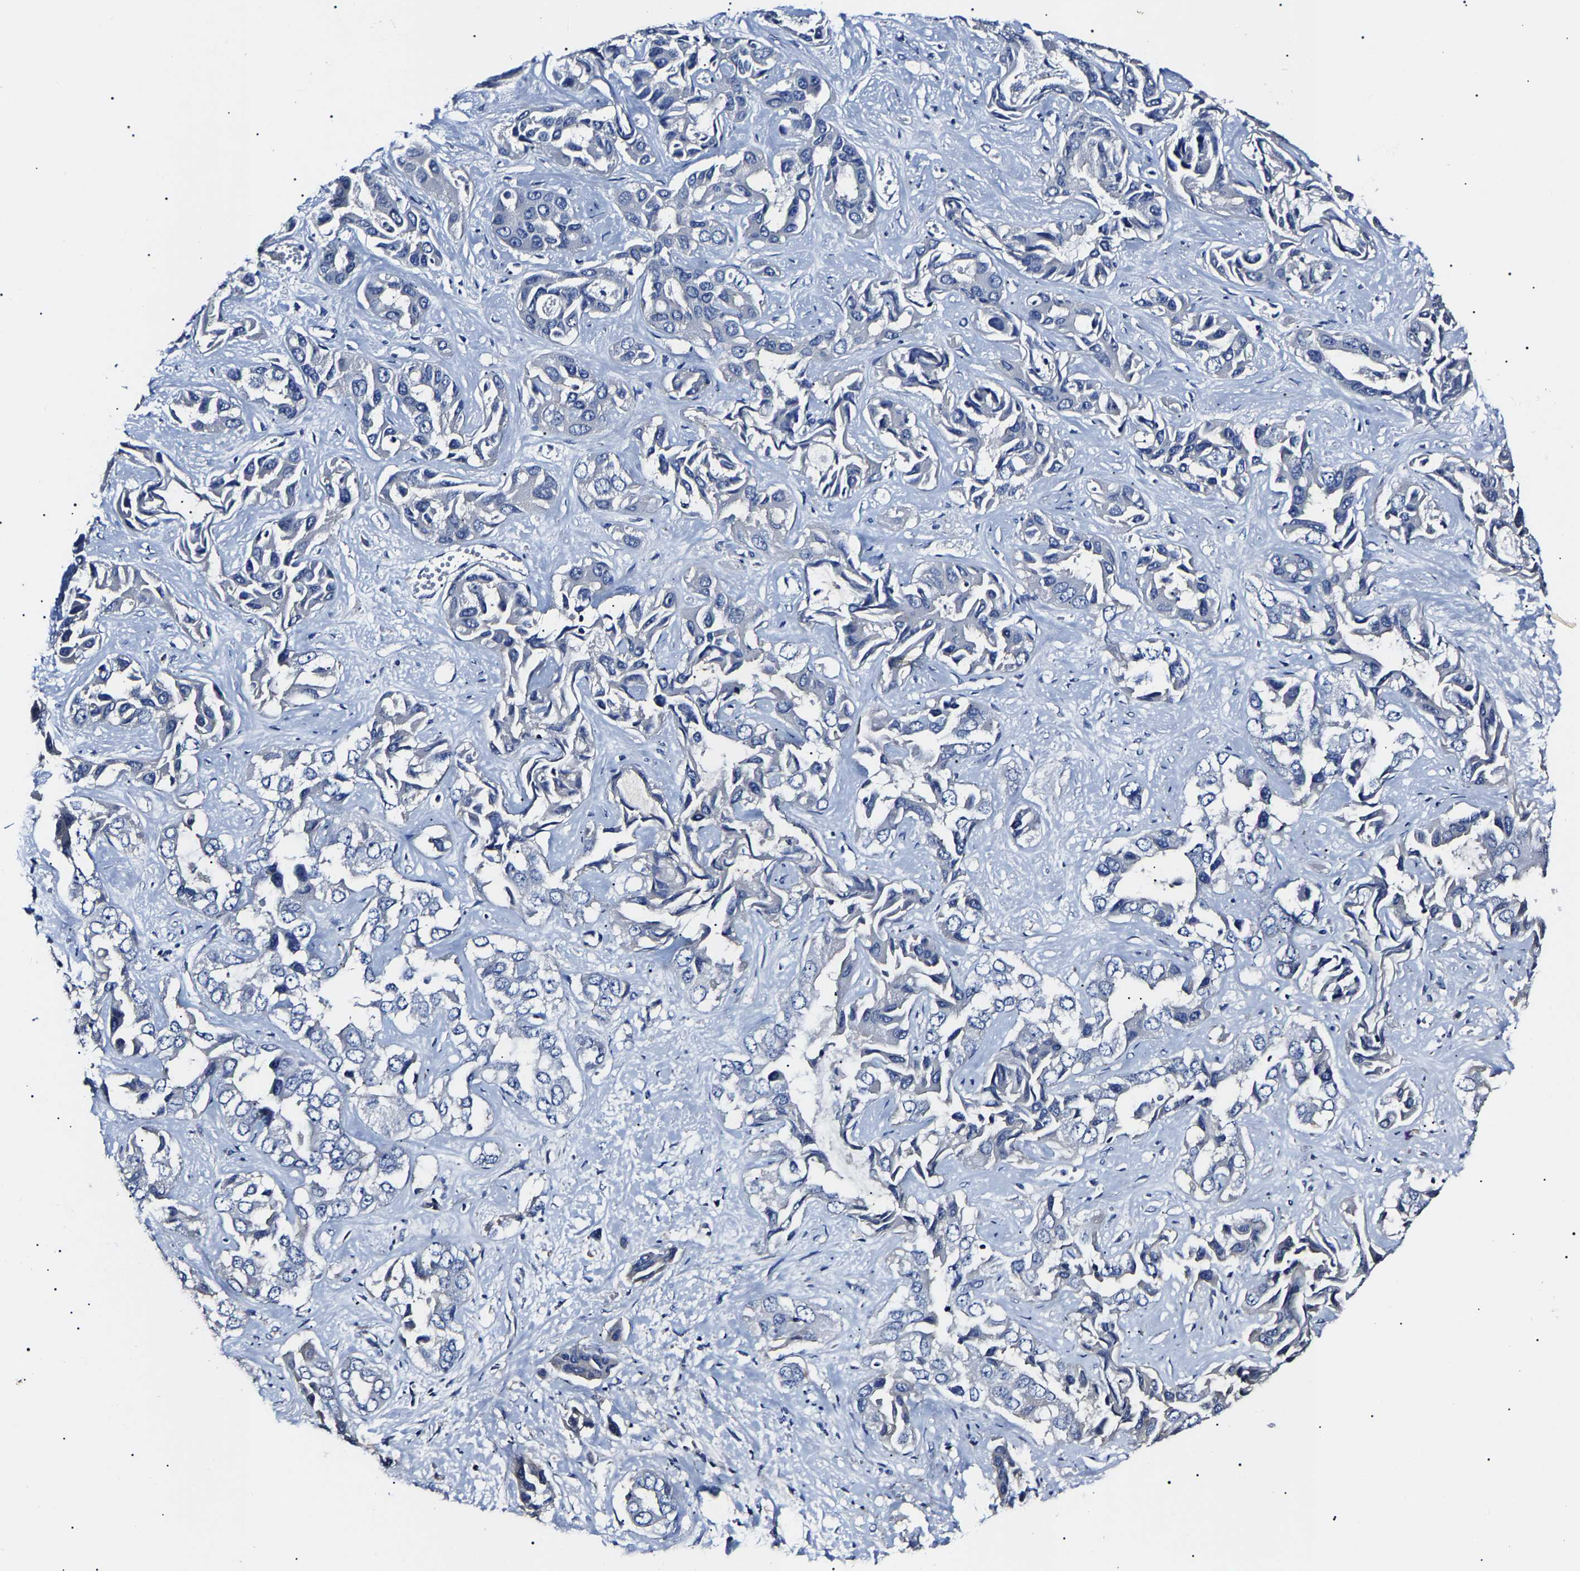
{"staining": {"intensity": "negative", "quantity": "none", "location": "none"}, "tissue": "liver cancer", "cell_type": "Tumor cells", "image_type": "cancer", "snomed": [{"axis": "morphology", "description": "Cholangiocarcinoma"}, {"axis": "topography", "description": "Liver"}], "caption": "Tumor cells are negative for brown protein staining in cholangiocarcinoma (liver). Nuclei are stained in blue.", "gene": "KLHL42", "patient": {"sex": "female", "age": 52}}